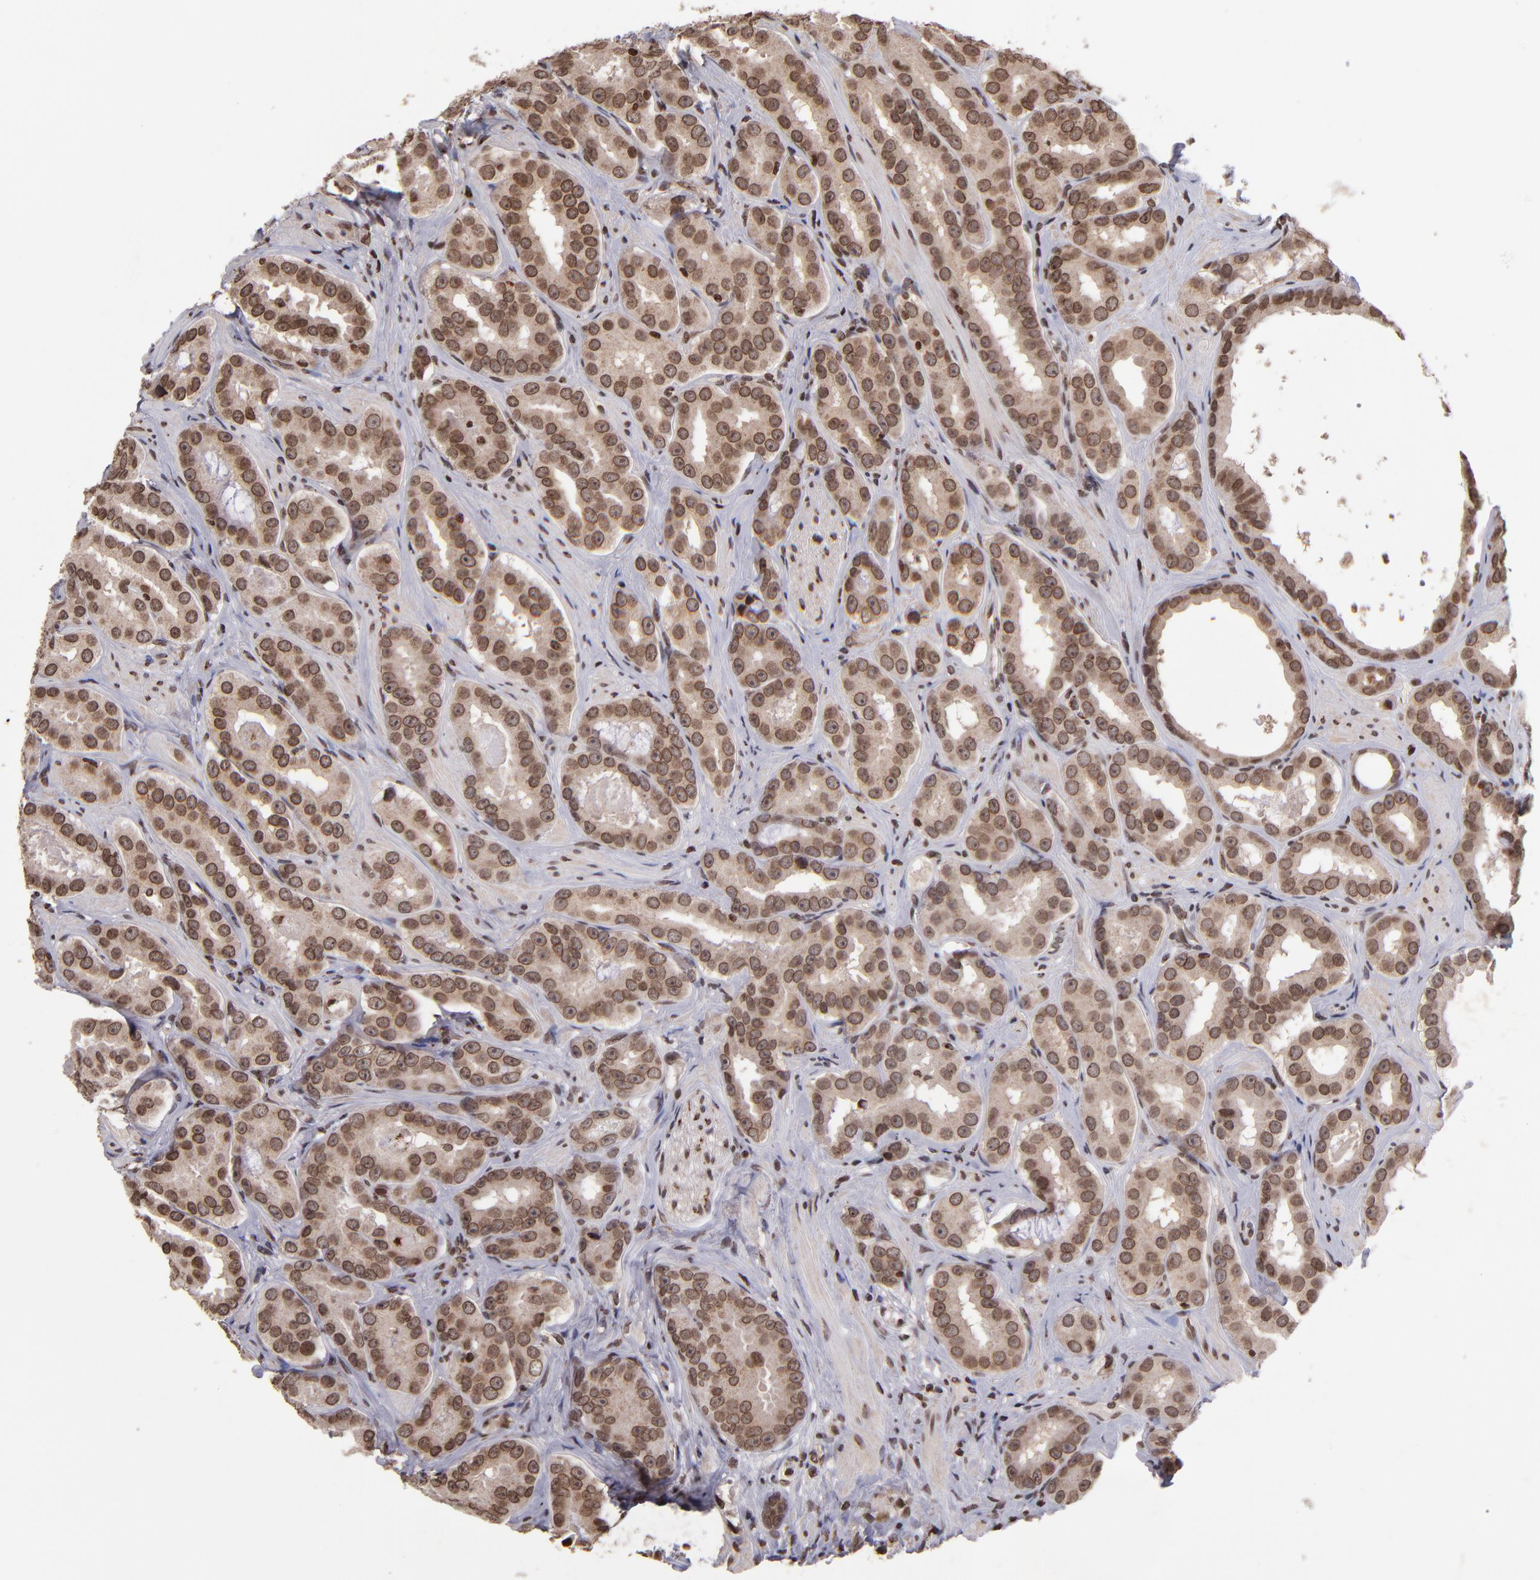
{"staining": {"intensity": "strong", "quantity": ">75%", "location": "cytoplasmic/membranous,nuclear"}, "tissue": "prostate cancer", "cell_type": "Tumor cells", "image_type": "cancer", "snomed": [{"axis": "morphology", "description": "Adenocarcinoma, Low grade"}, {"axis": "topography", "description": "Prostate"}], "caption": "Prostate cancer stained with DAB (3,3'-diaminobenzidine) immunohistochemistry (IHC) reveals high levels of strong cytoplasmic/membranous and nuclear expression in approximately >75% of tumor cells.", "gene": "CSDC2", "patient": {"sex": "male", "age": 59}}